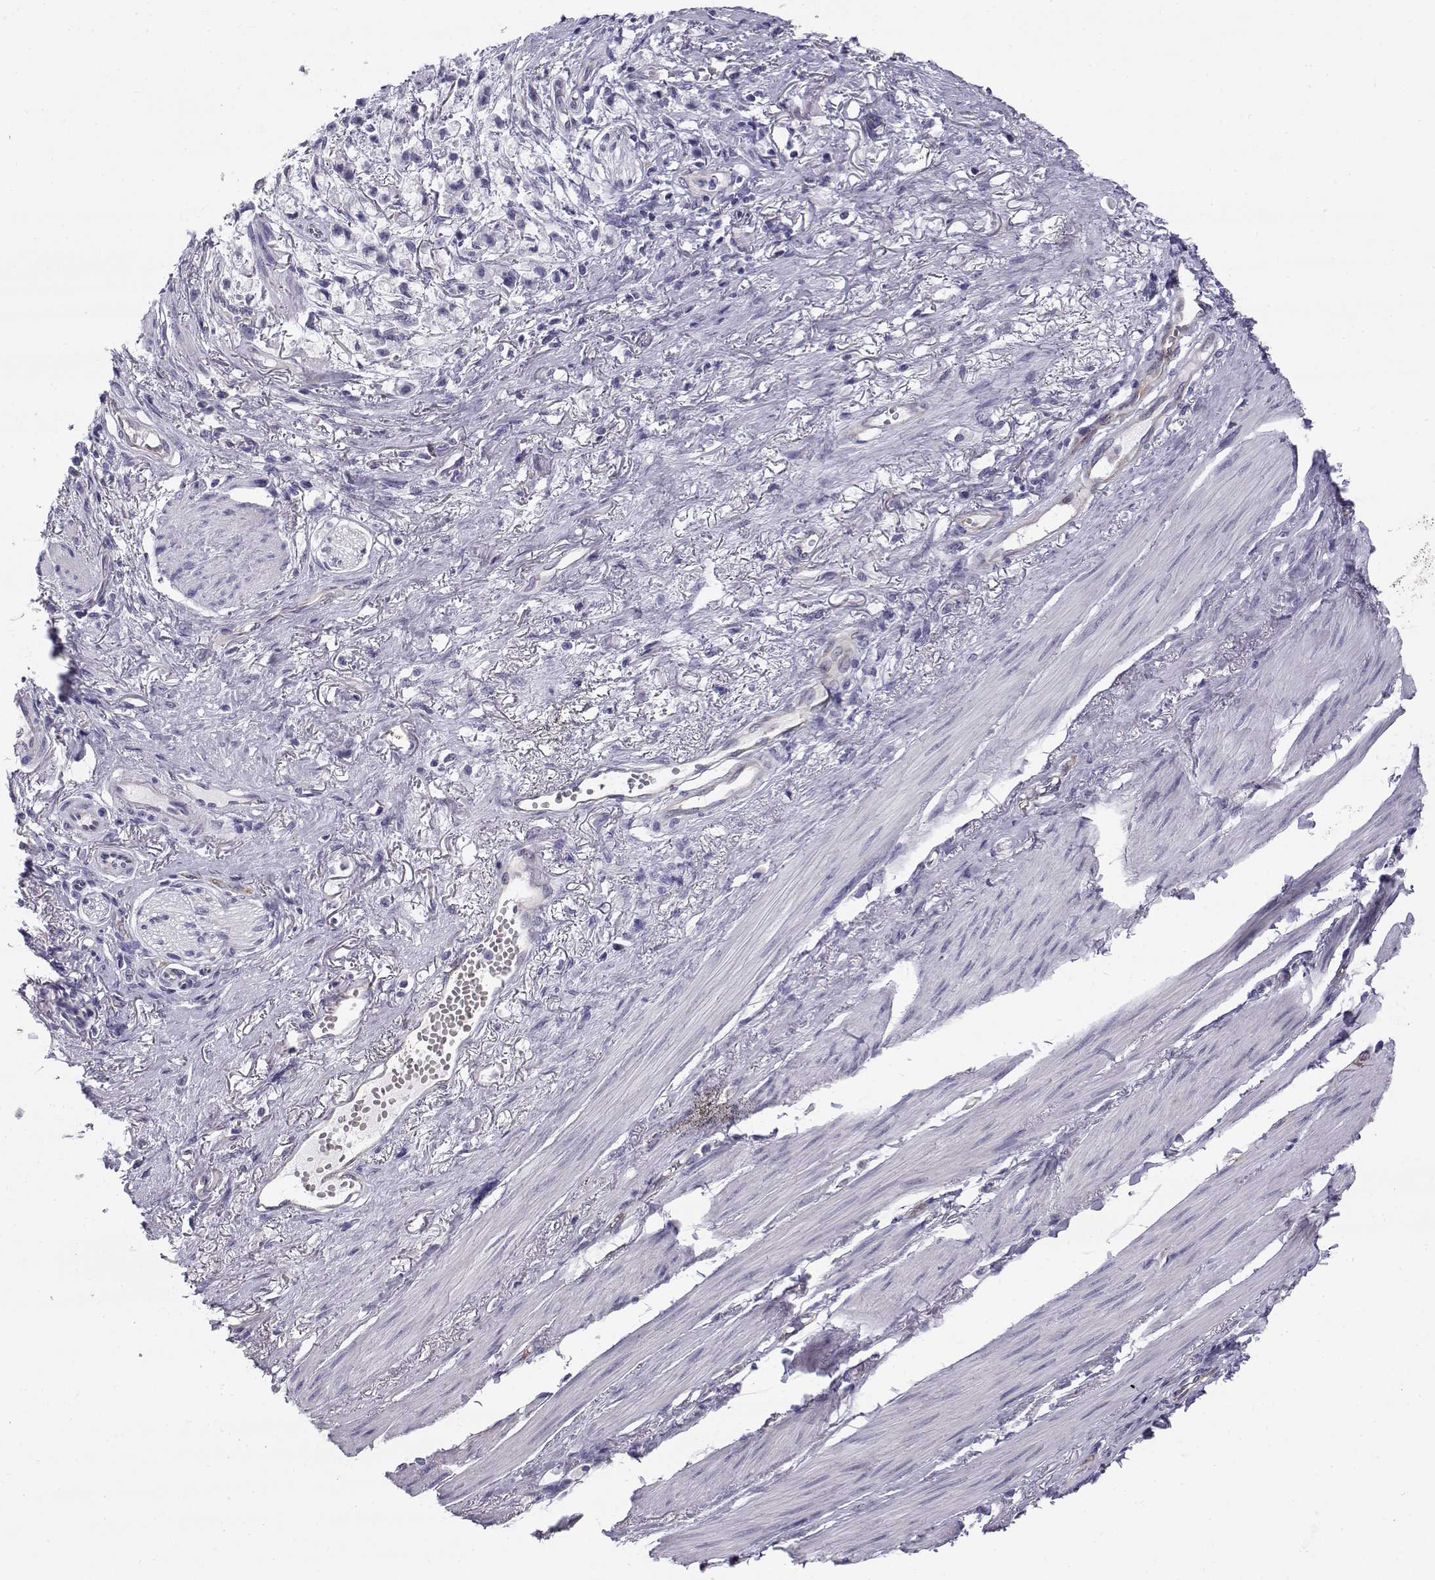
{"staining": {"intensity": "negative", "quantity": "none", "location": "none"}, "tissue": "stomach cancer", "cell_type": "Tumor cells", "image_type": "cancer", "snomed": [{"axis": "morphology", "description": "Adenocarcinoma, NOS"}, {"axis": "topography", "description": "Stomach"}], "caption": "Immunohistochemical staining of human stomach cancer displays no significant positivity in tumor cells.", "gene": "RNASE12", "patient": {"sex": "female", "age": 81}}